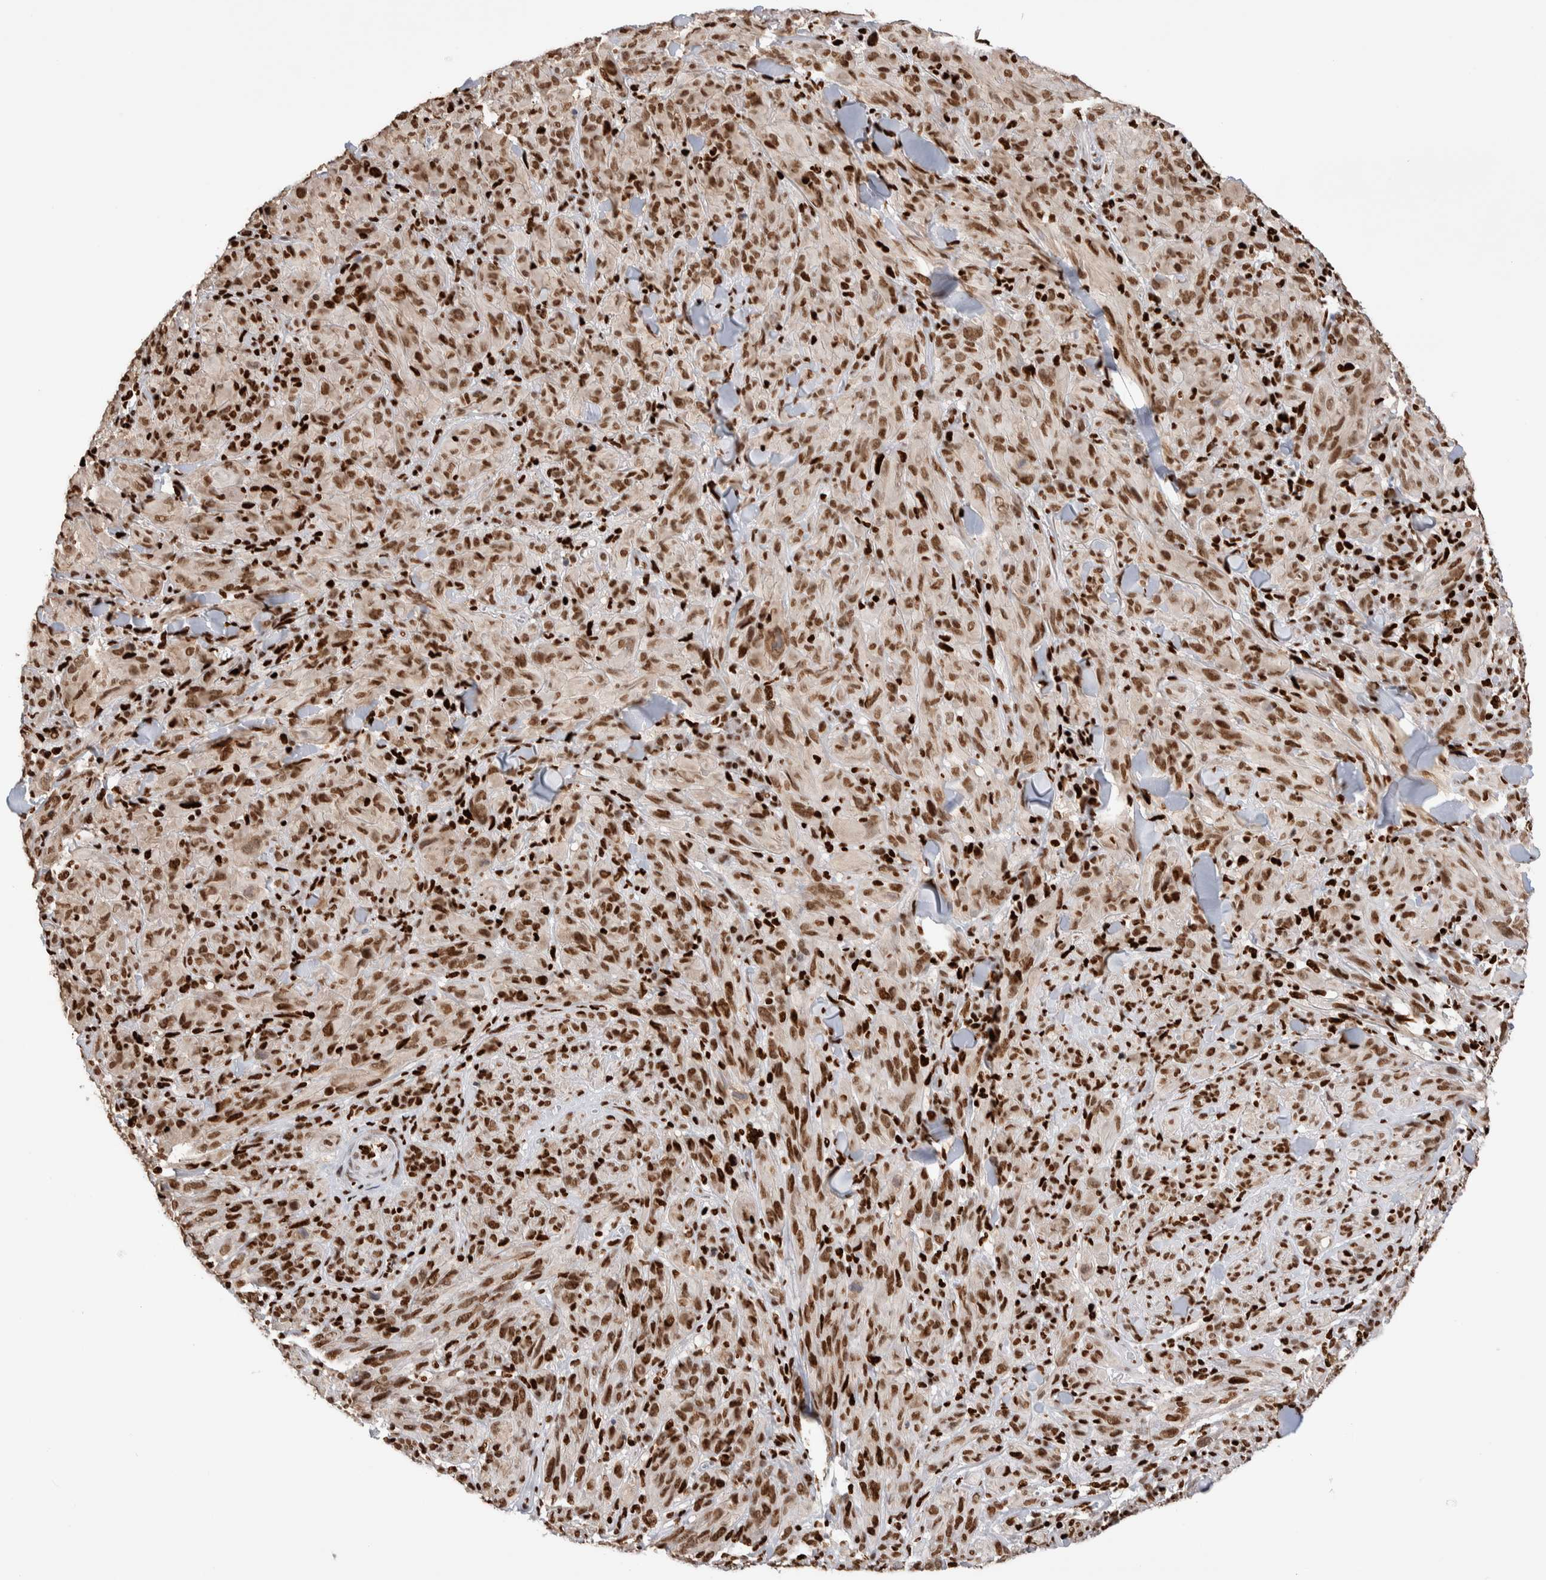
{"staining": {"intensity": "strong", "quantity": ">75%", "location": "nuclear"}, "tissue": "melanoma", "cell_type": "Tumor cells", "image_type": "cancer", "snomed": [{"axis": "morphology", "description": "Malignant melanoma, NOS"}, {"axis": "topography", "description": "Skin of head"}], "caption": "Immunohistochemistry (IHC) photomicrograph of neoplastic tissue: malignant melanoma stained using IHC exhibits high levels of strong protein expression localized specifically in the nuclear of tumor cells, appearing as a nuclear brown color.", "gene": "RNASEK-C17orf49", "patient": {"sex": "male", "age": 96}}